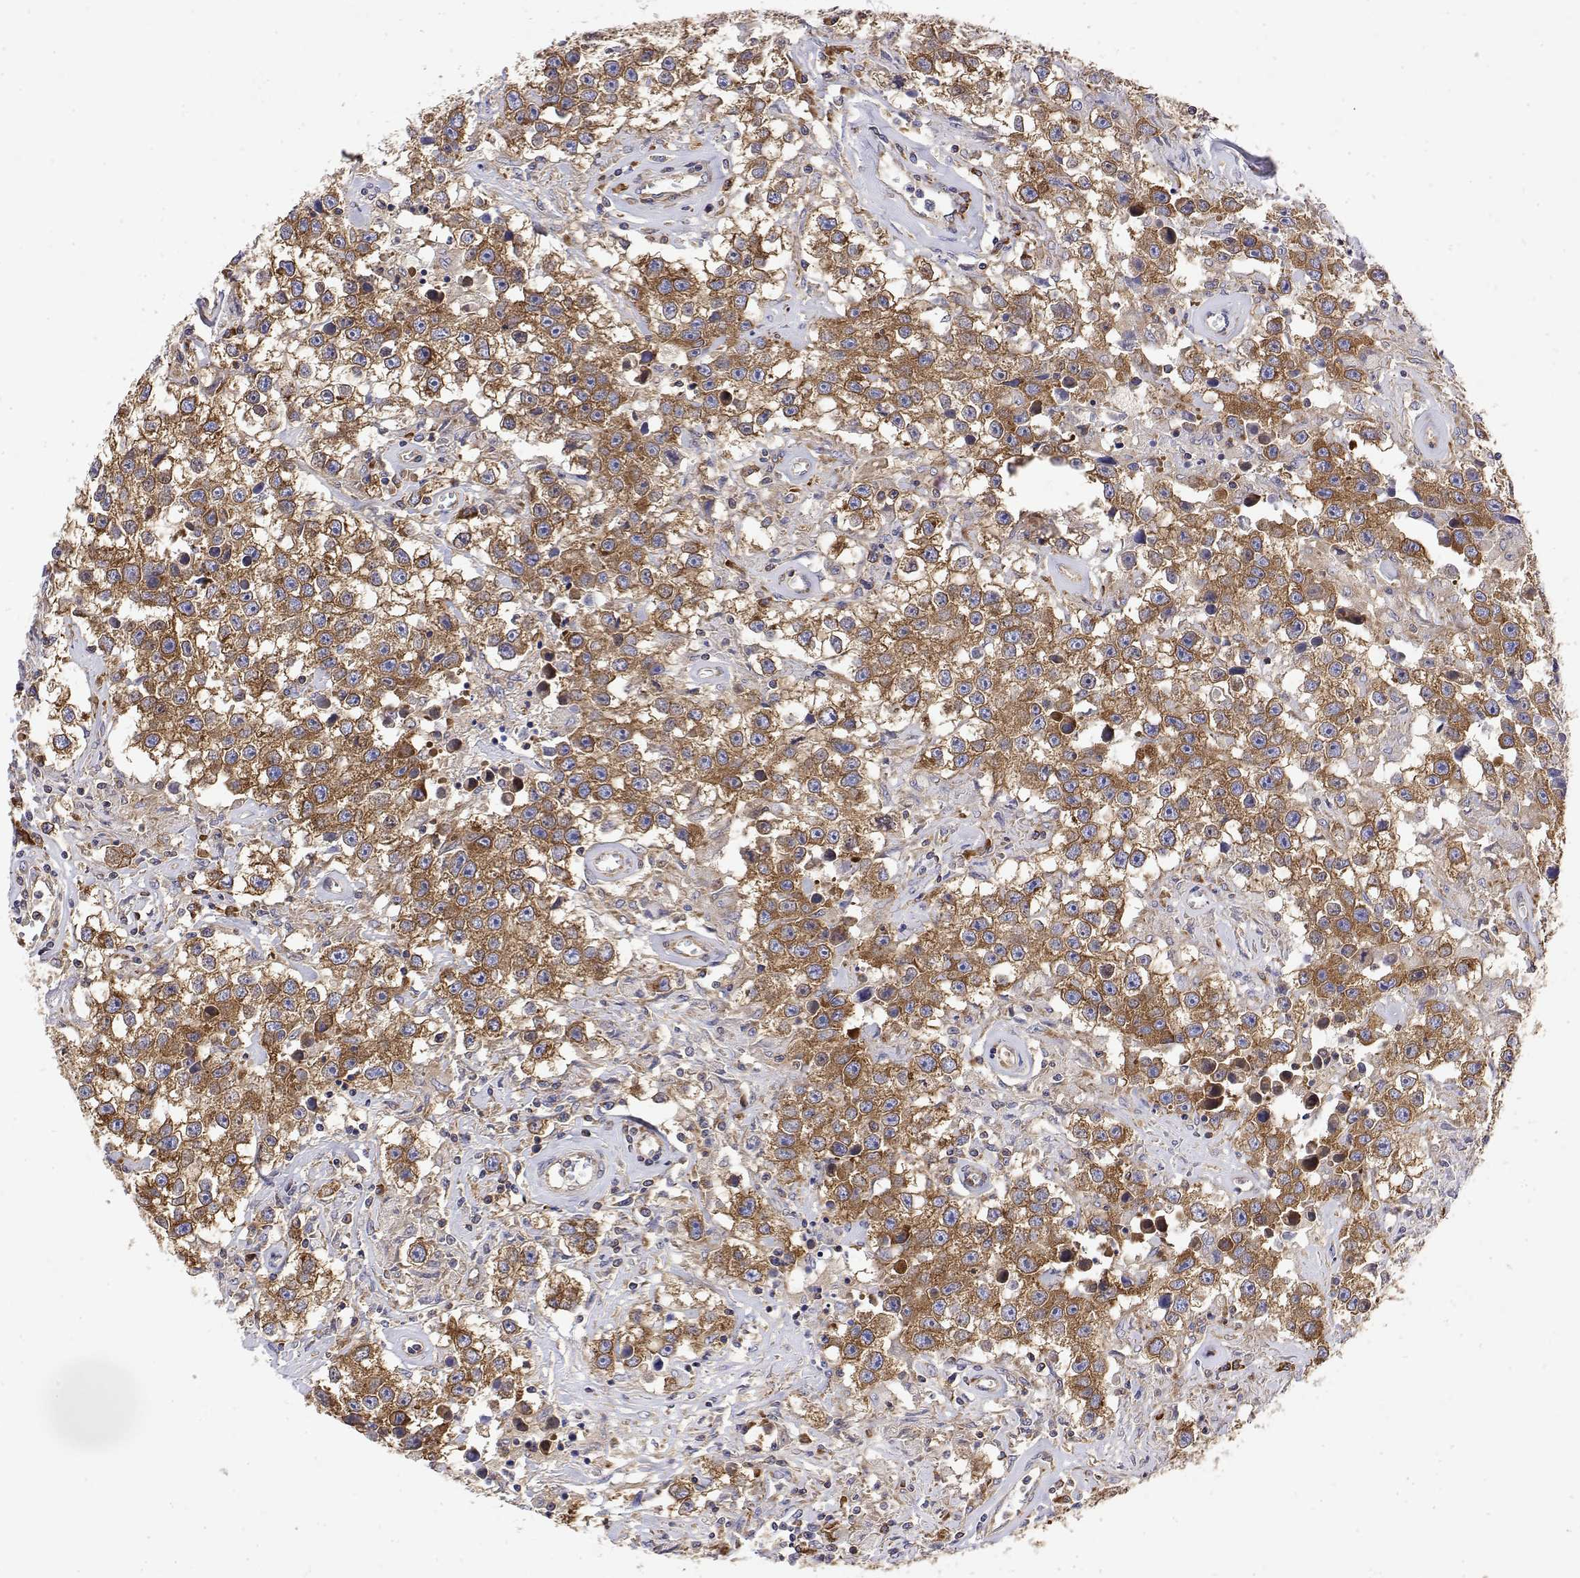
{"staining": {"intensity": "moderate", "quantity": ">75%", "location": "cytoplasmic/membranous"}, "tissue": "testis cancer", "cell_type": "Tumor cells", "image_type": "cancer", "snomed": [{"axis": "morphology", "description": "Seminoma, NOS"}, {"axis": "topography", "description": "Testis"}], "caption": "A brown stain highlights moderate cytoplasmic/membranous staining of a protein in human seminoma (testis) tumor cells.", "gene": "EEF1G", "patient": {"sex": "male", "age": 43}}